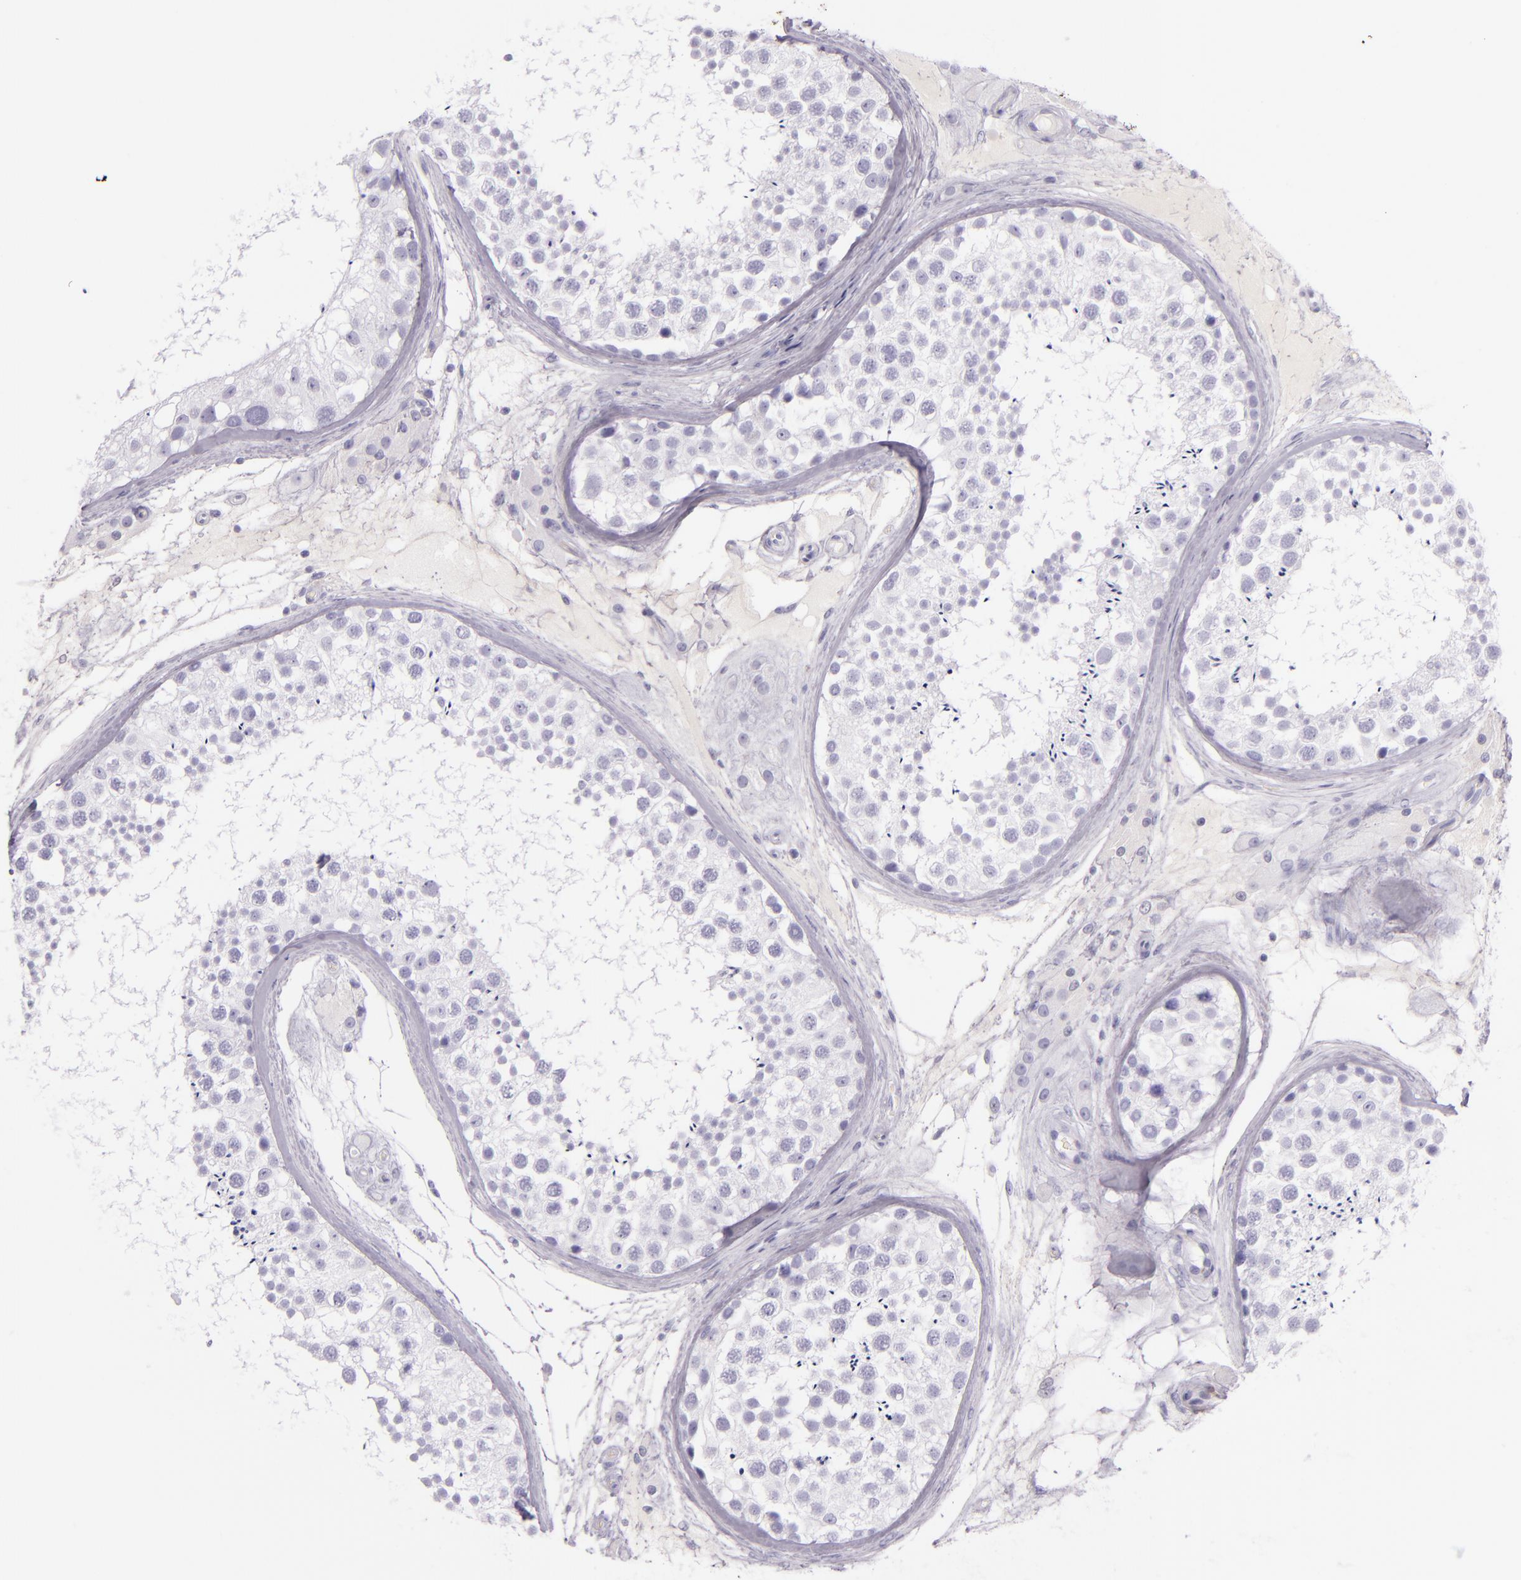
{"staining": {"intensity": "negative", "quantity": "none", "location": "none"}, "tissue": "testis", "cell_type": "Cells in seminiferous ducts", "image_type": "normal", "snomed": [{"axis": "morphology", "description": "Normal tissue, NOS"}, {"axis": "topography", "description": "Testis"}], "caption": "A histopathology image of human testis is negative for staining in cells in seminiferous ducts. The staining was performed using DAB (3,3'-diaminobenzidine) to visualize the protein expression in brown, while the nuclei were stained in blue with hematoxylin (Magnification: 20x).", "gene": "SELP", "patient": {"sex": "male", "age": 46}}